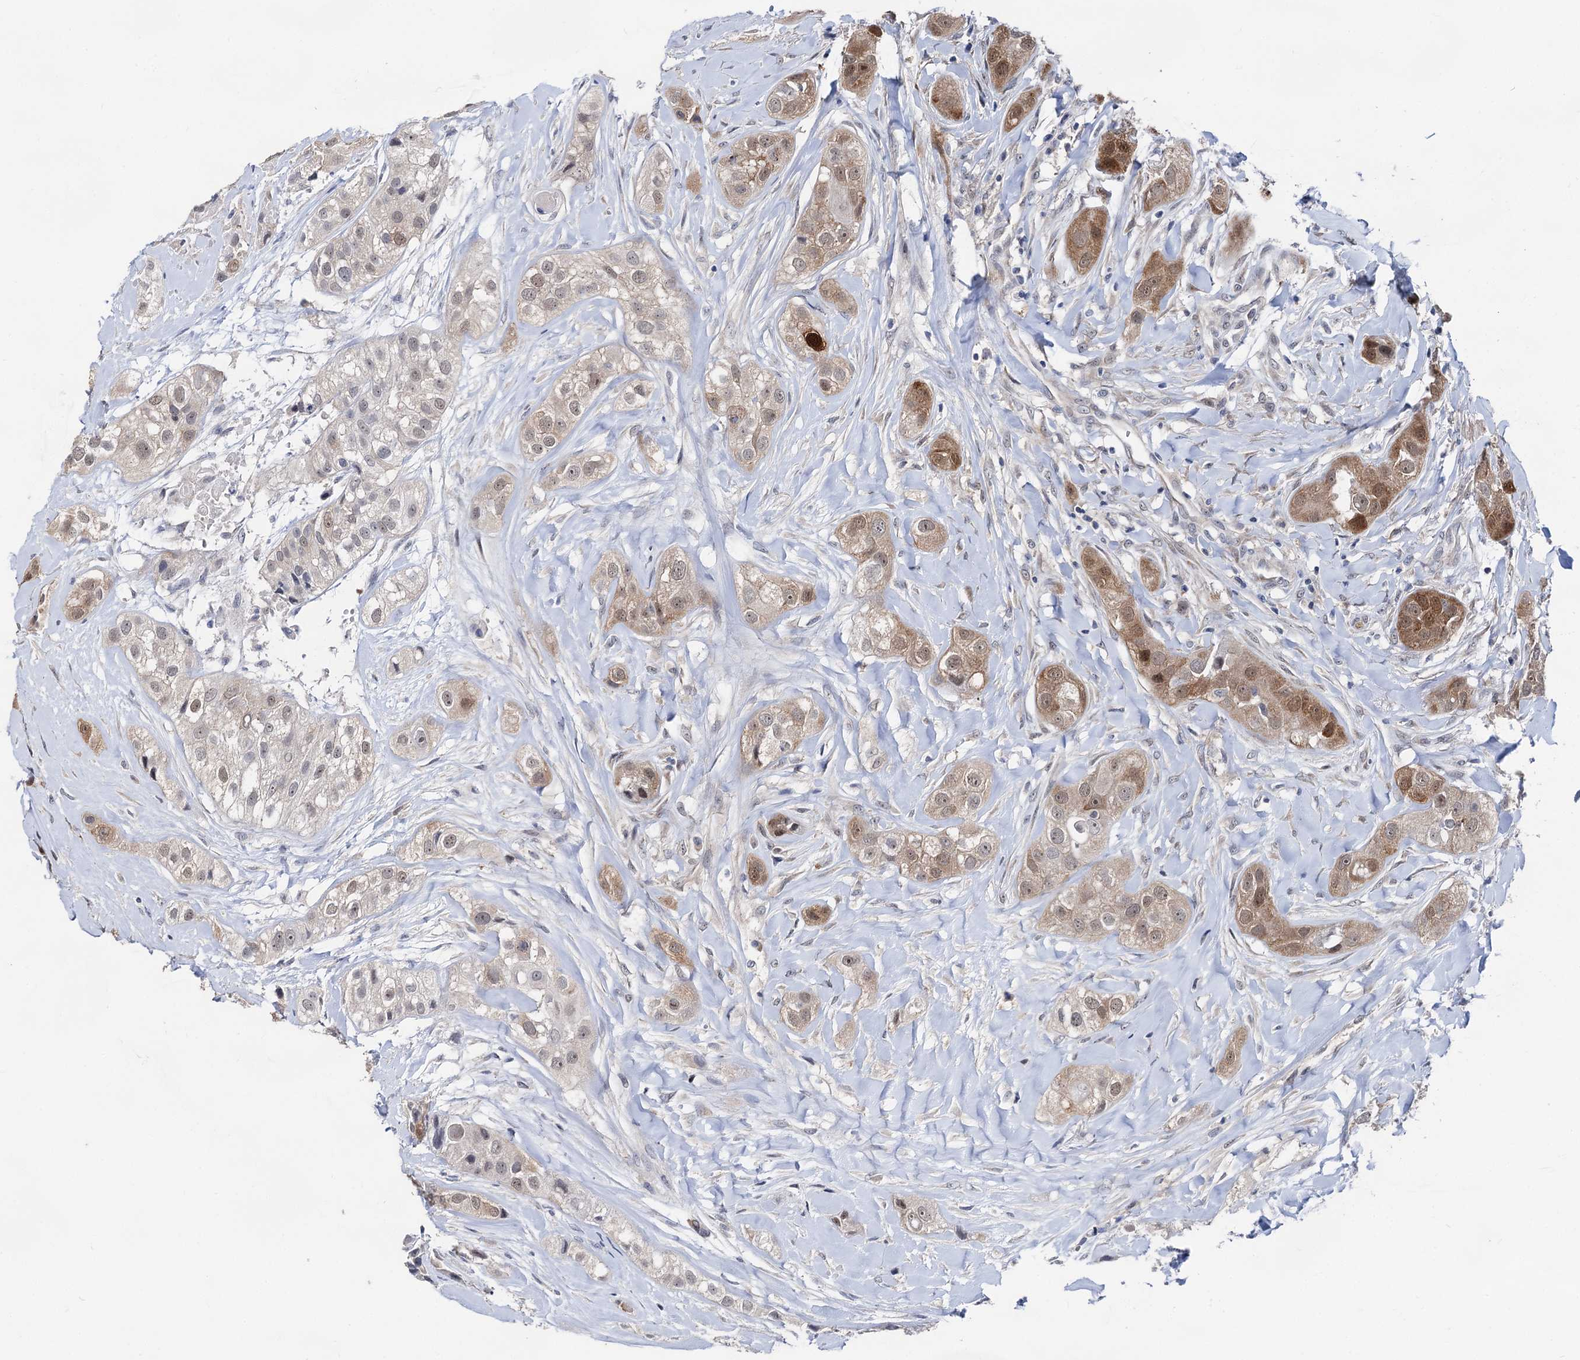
{"staining": {"intensity": "moderate", "quantity": "25%-75%", "location": "cytoplasmic/membranous,nuclear"}, "tissue": "head and neck cancer", "cell_type": "Tumor cells", "image_type": "cancer", "snomed": [{"axis": "morphology", "description": "Normal tissue, NOS"}, {"axis": "morphology", "description": "Squamous cell carcinoma, NOS"}, {"axis": "topography", "description": "Skeletal muscle"}, {"axis": "topography", "description": "Head-Neck"}], "caption": "Brown immunohistochemical staining in squamous cell carcinoma (head and neck) displays moderate cytoplasmic/membranous and nuclear expression in about 25%-75% of tumor cells.", "gene": "CAPRIN2", "patient": {"sex": "male", "age": 51}}